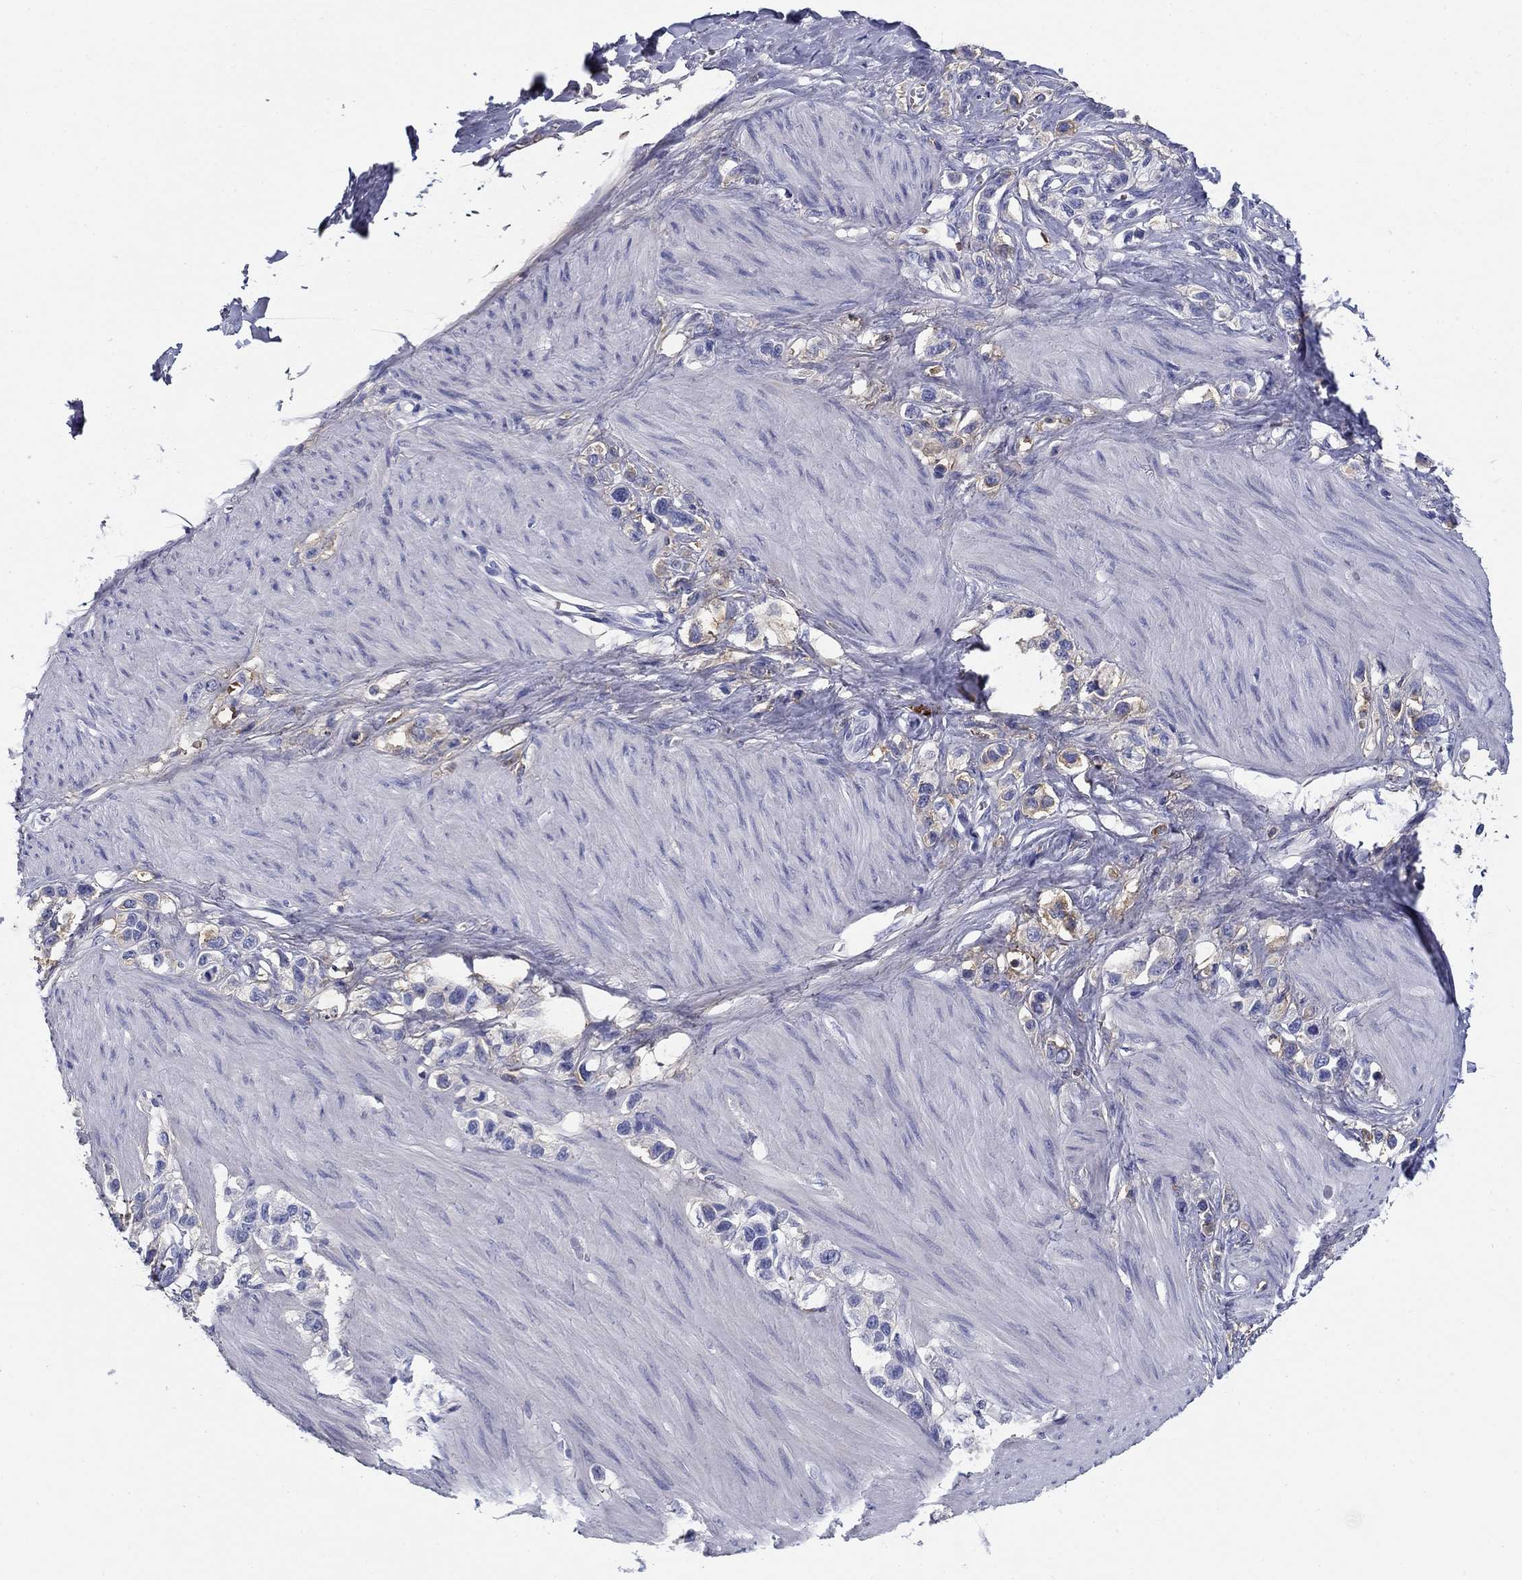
{"staining": {"intensity": "weak", "quantity": "<25%", "location": "cytoplasmic/membranous"}, "tissue": "stomach cancer", "cell_type": "Tumor cells", "image_type": "cancer", "snomed": [{"axis": "morphology", "description": "Normal tissue, NOS"}, {"axis": "morphology", "description": "Adenocarcinoma, NOS"}, {"axis": "morphology", "description": "Adenocarcinoma, High grade"}, {"axis": "topography", "description": "Stomach, upper"}, {"axis": "topography", "description": "Stomach"}], "caption": "DAB immunohistochemical staining of human stomach adenocarcinoma (high-grade) shows no significant expression in tumor cells.", "gene": "CD40LG", "patient": {"sex": "female", "age": 65}}